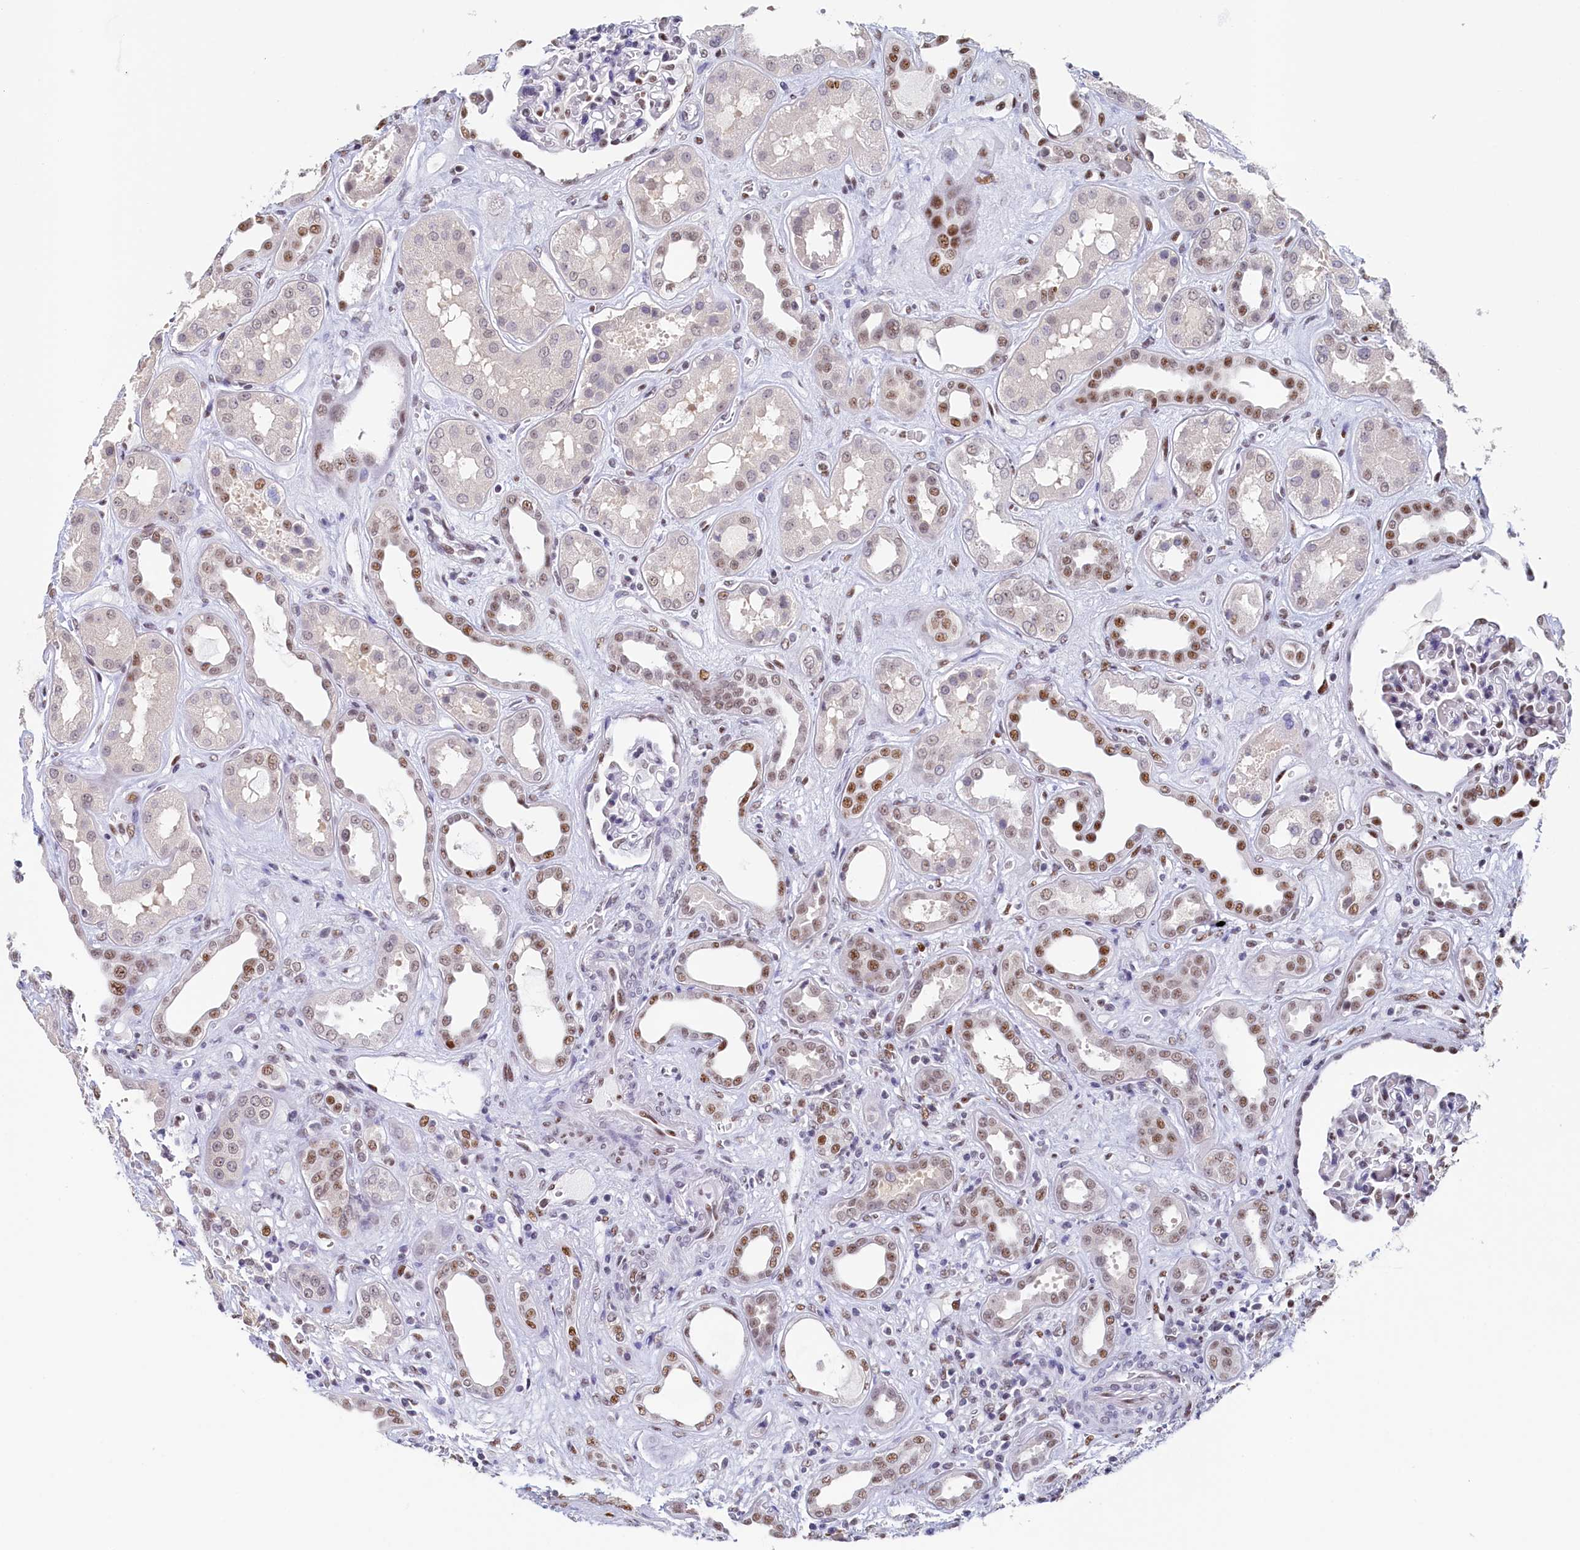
{"staining": {"intensity": "strong", "quantity": "<25%", "location": "nuclear"}, "tissue": "kidney", "cell_type": "Cells in glomeruli", "image_type": "normal", "snomed": [{"axis": "morphology", "description": "Normal tissue, NOS"}, {"axis": "topography", "description": "Kidney"}], "caption": "Human kidney stained with a brown dye reveals strong nuclear positive expression in about <25% of cells in glomeruli.", "gene": "MOSPD3", "patient": {"sex": "male", "age": 59}}